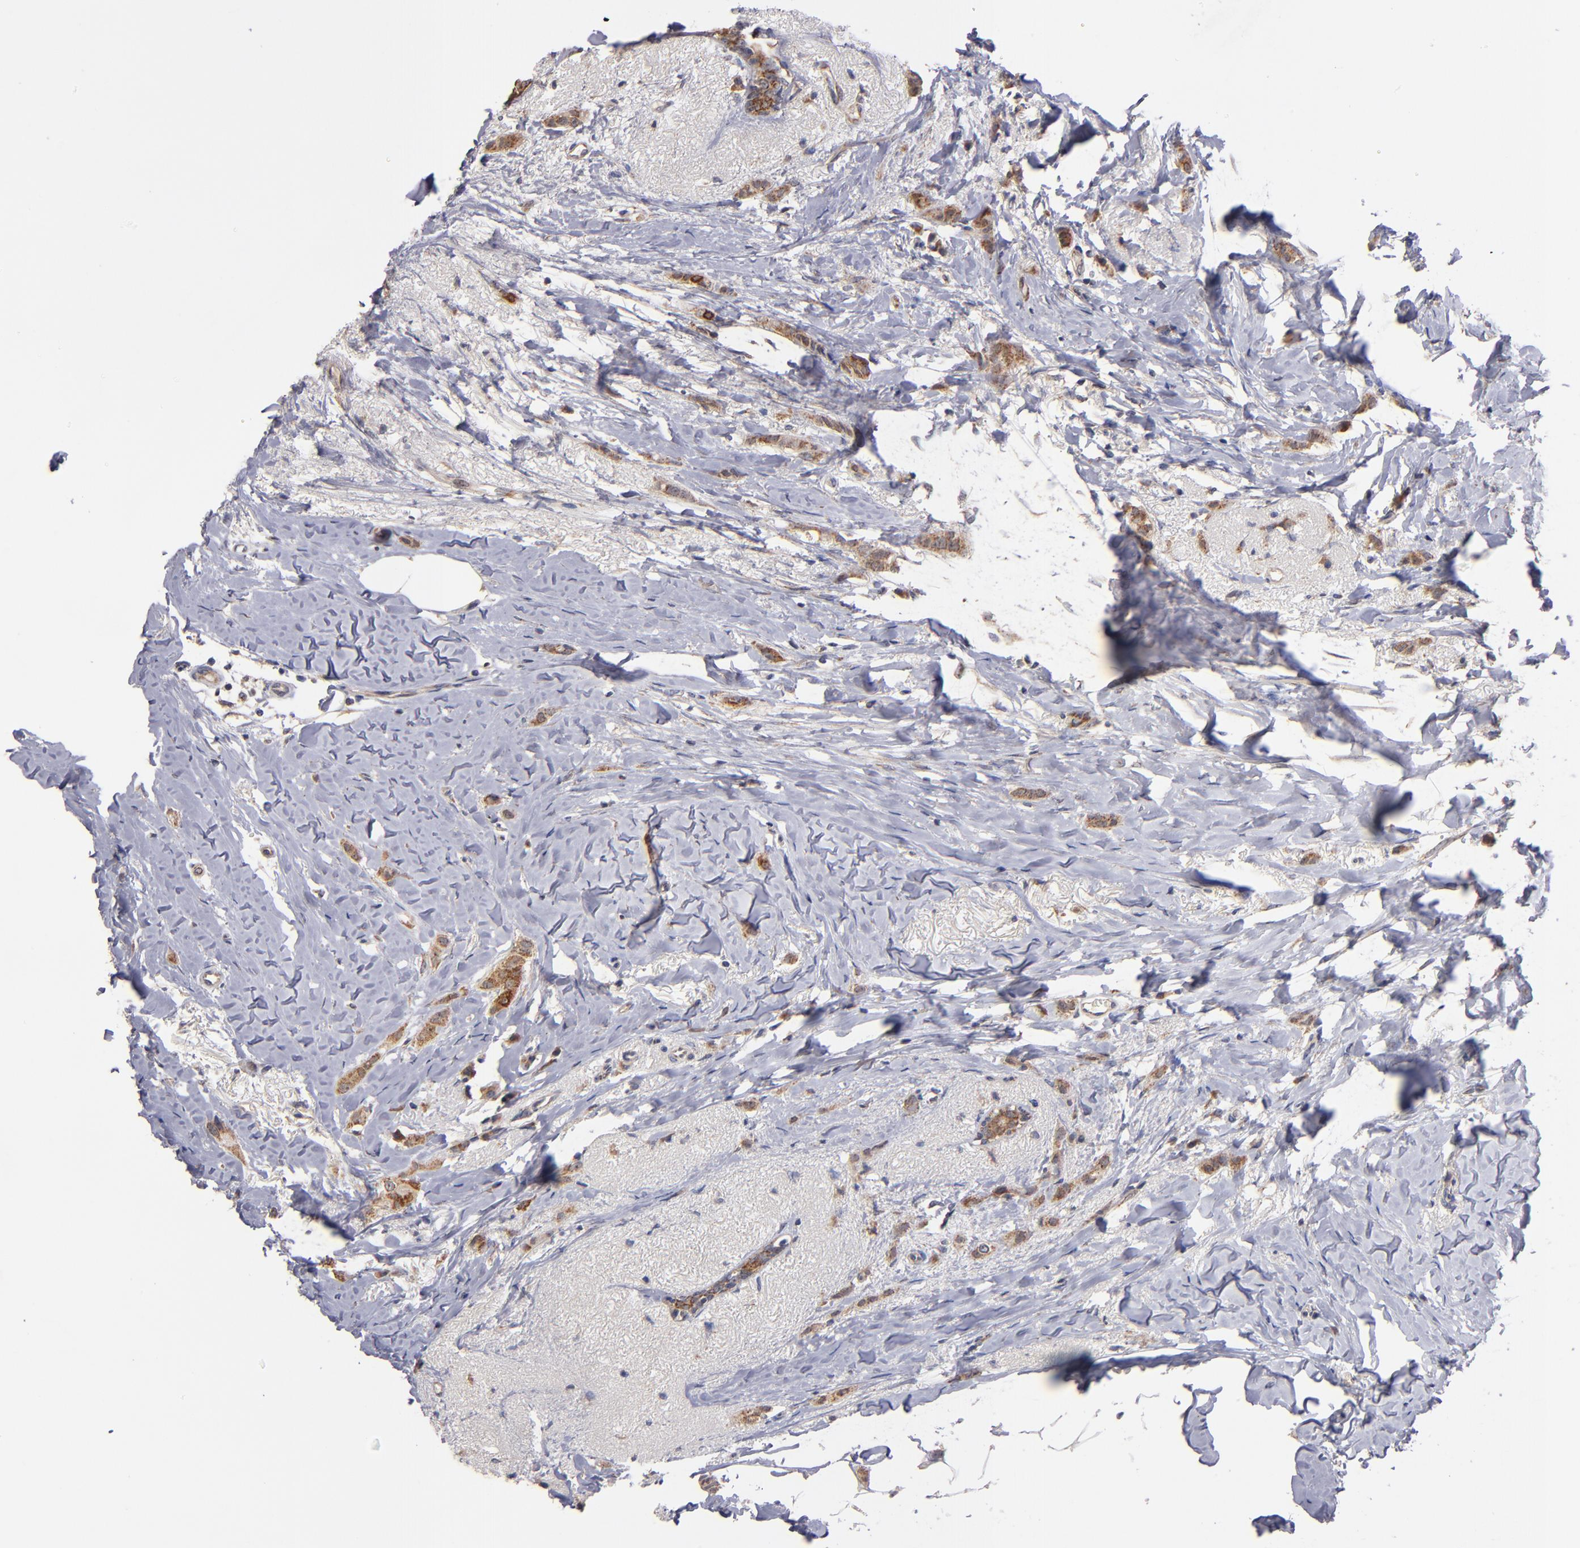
{"staining": {"intensity": "moderate", "quantity": ">75%", "location": "cytoplasmic/membranous"}, "tissue": "breast cancer", "cell_type": "Tumor cells", "image_type": "cancer", "snomed": [{"axis": "morphology", "description": "Lobular carcinoma"}, {"axis": "topography", "description": "Breast"}], "caption": "Protein staining exhibits moderate cytoplasmic/membranous expression in about >75% of tumor cells in lobular carcinoma (breast). (brown staining indicates protein expression, while blue staining denotes nuclei).", "gene": "DIABLO", "patient": {"sex": "female", "age": 55}}